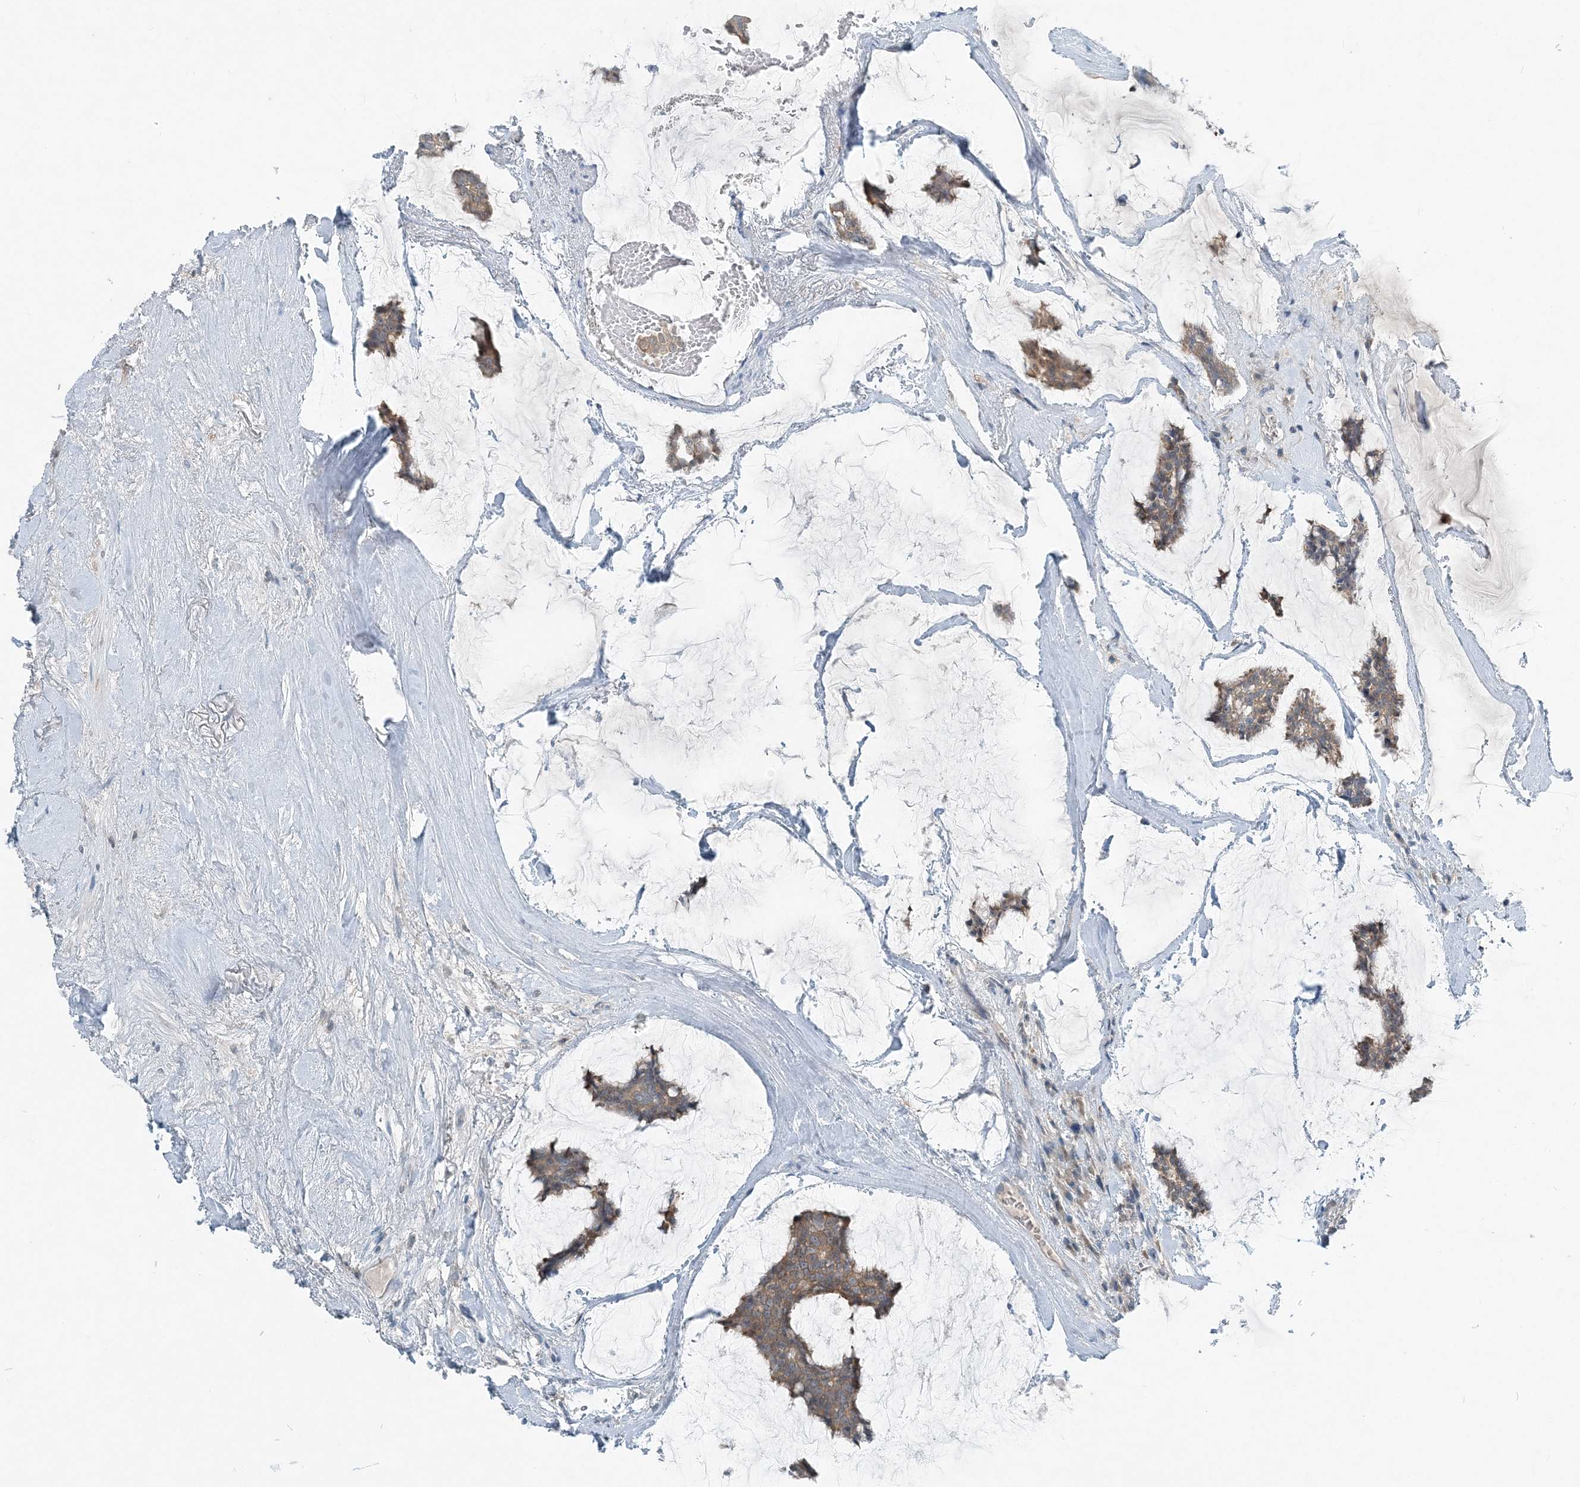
{"staining": {"intensity": "moderate", "quantity": ">75%", "location": "cytoplasmic/membranous"}, "tissue": "breast cancer", "cell_type": "Tumor cells", "image_type": "cancer", "snomed": [{"axis": "morphology", "description": "Duct carcinoma"}, {"axis": "topography", "description": "Breast"}], "caption": "Intraductal carcinoma (breast) tissue exhibits moderate cytoplasmic/membranous positivity in about >75% of tumor cells", "gene": "ARMH1", "patient": {"sex": "female", "age": 93}}